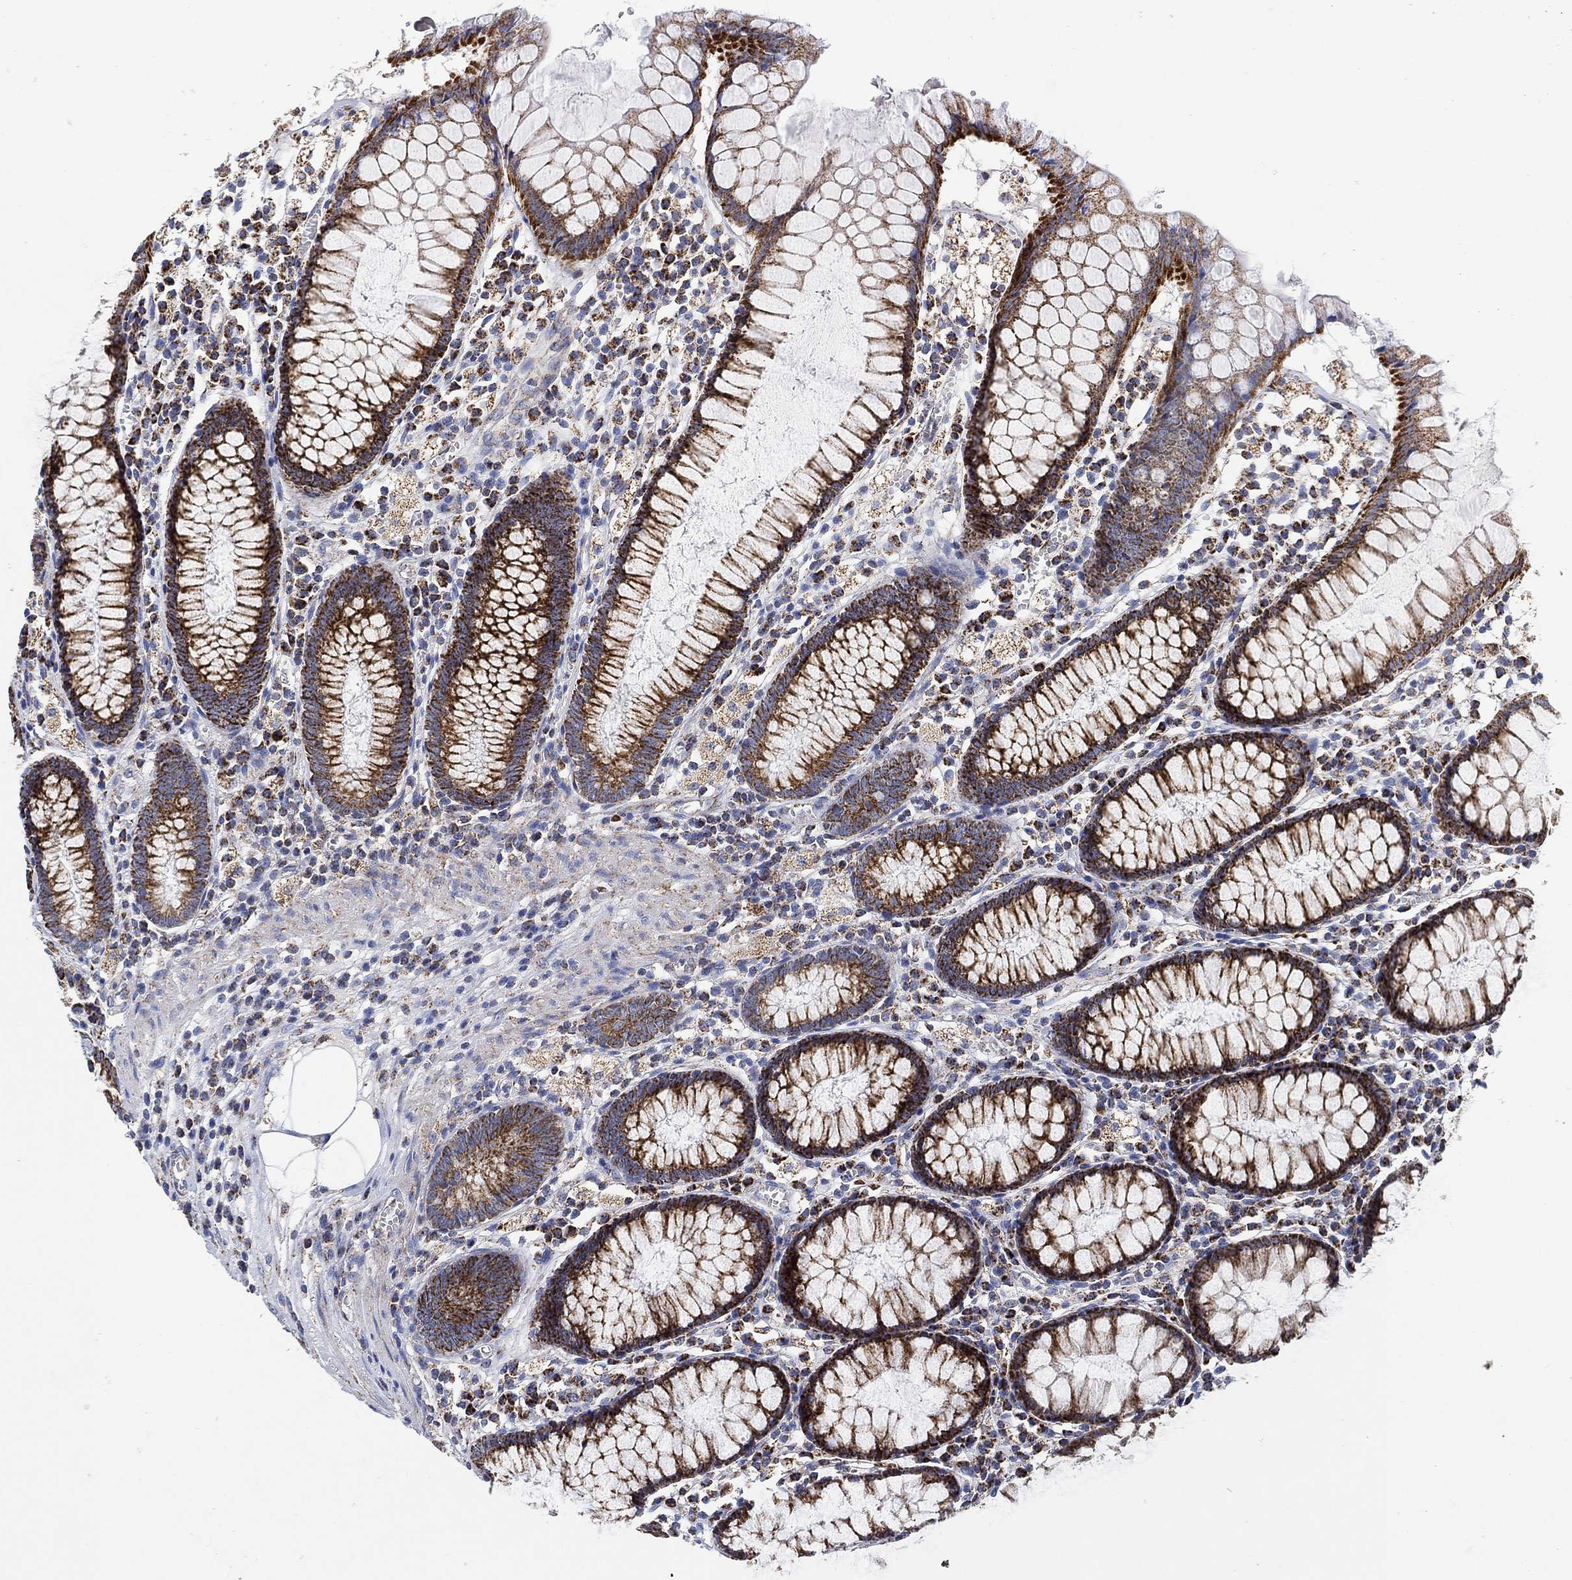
{"staining": {"intensity": "strong", "quantity": ">75%", "location": "cytoplasmic/membranous"}, "tissue": "colon", "cell_type": "Glandular cells", "image_type": "normal", "snomed": [{"axis": "morphology", "description": "Normal tissue, NOS"}, {"axis": "topography", "description": "Colon"}], "caption": "Protein analysis of unremarkable colon shows strong cytoplasmic/membranous expression in about >75% of glandular cells.", "gene": "NDUFS3", "patient": {"sex": "male", "age": 65}}